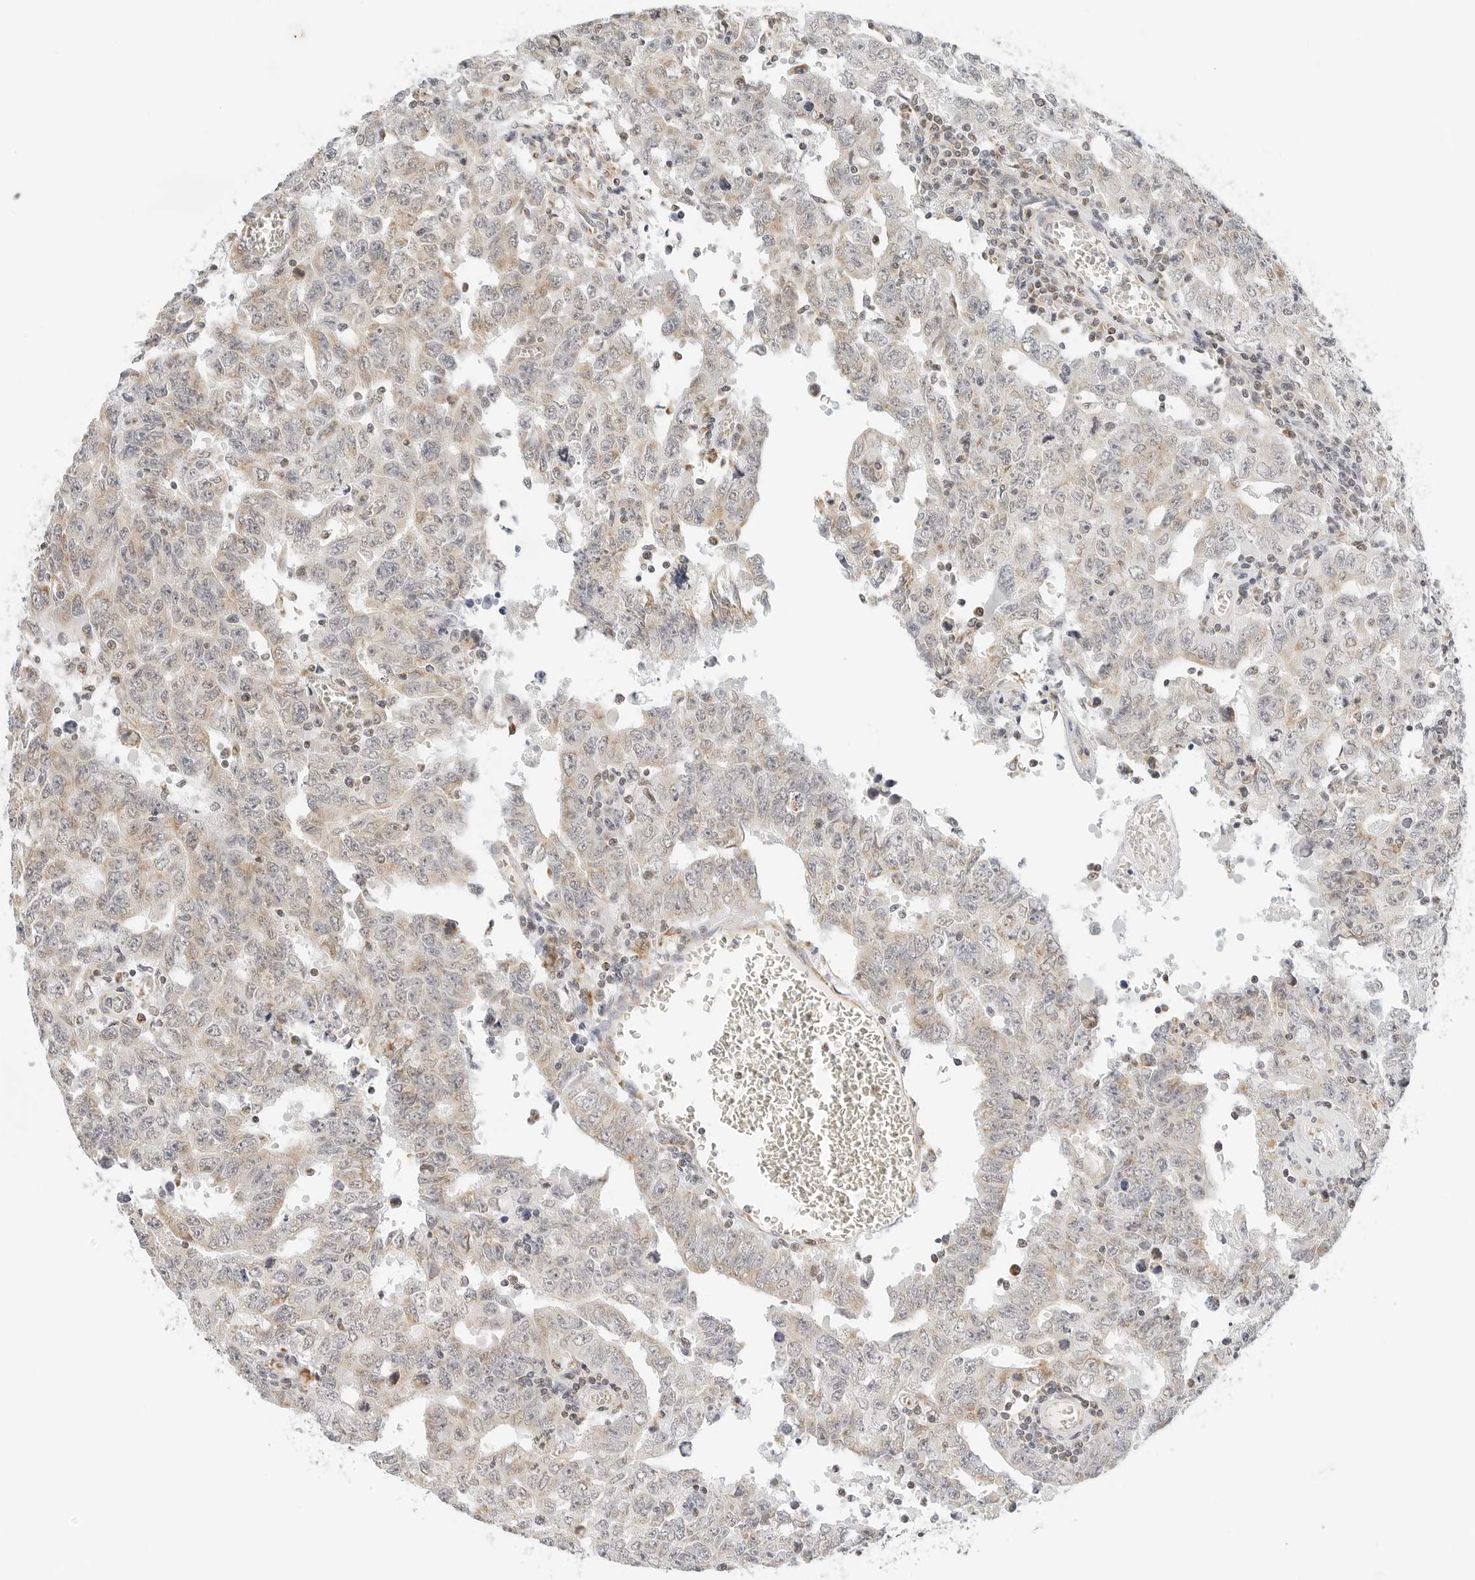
{"staining": {"intensity": "weak", "quantity": "25%-75%", "location": "cytoplasmic/membranous"}, "tissue": "testis cancer", "cell_type": "Tumor cells", "image_type": "cancer", "snomed": [{"axis": "morphology", "description": "Carcinoma, Embryonal, NOS"}, {"axis": "topography", "description": "Testis"}], "caption": "Immunohistochemistry (IHC) image of neoplastic tissue: human testis embryonal carcinoma stained using IHC exhibits low levels of weak protein expression localized specifically in the cytoplasmic/membranous of tumor cells, appearing as a cytoplasmic/membranous brown color.", "gene": "ATL1", "patient": {"sex": "male", "age": 26}}